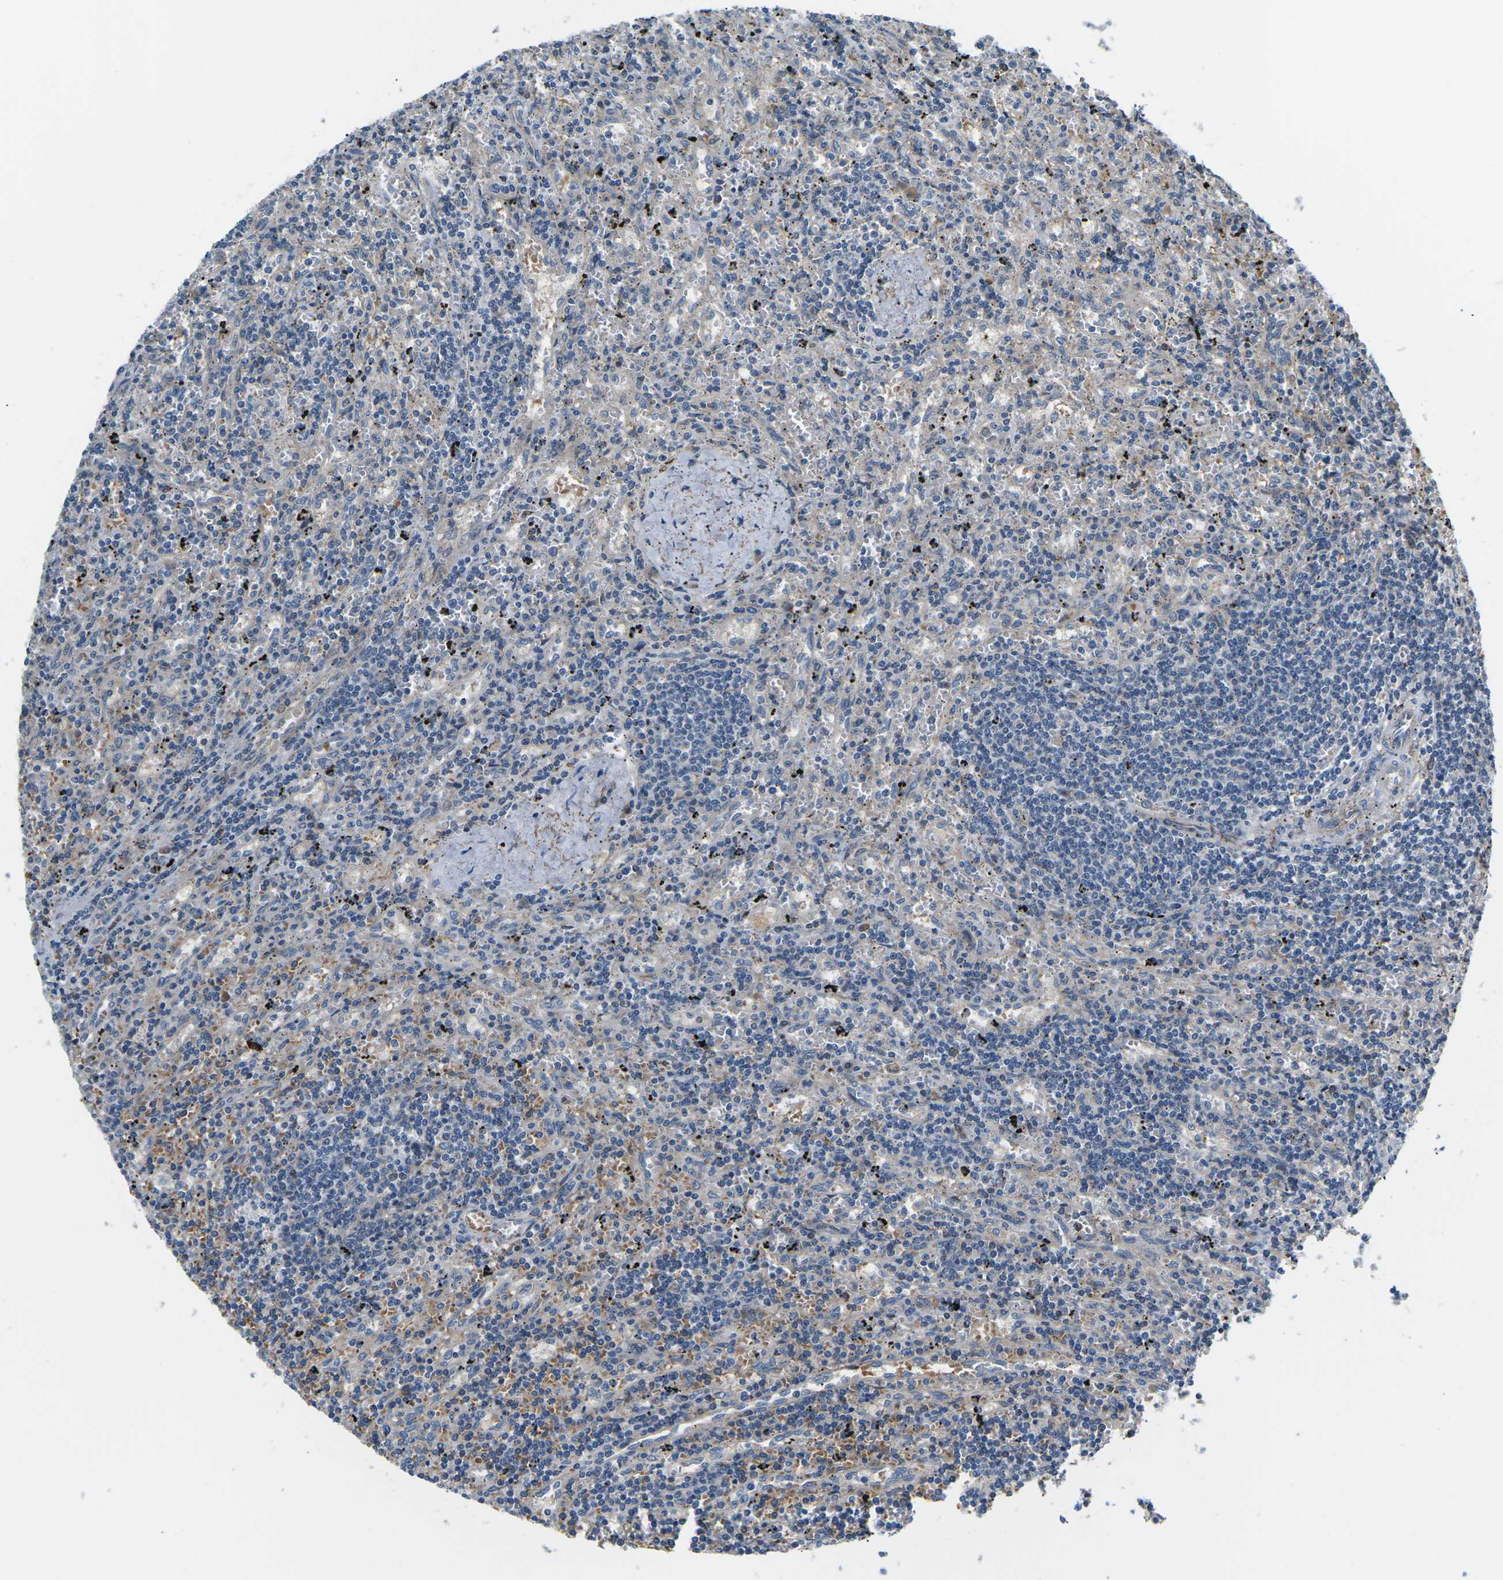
{"staining": {"intensity": "negative", "quantity": "none", "location": "none"}, "tissue": "lymphoma", "cell_type": "Tumor cells", "image_type": "cancer", "snomed": [{"axis": "morphology", "description": "Malignant lymphoma, non-Hodgkin's type, Low grade"}, {"axis": "topography", "description": "Spleen"}], "caption": "Lymphoma stained for a protein using immunohistochemistry (IHC) reveals no staining tumor cells.", "gene": "ERBB4", "patient": {"sex": "male", "age": 76}}